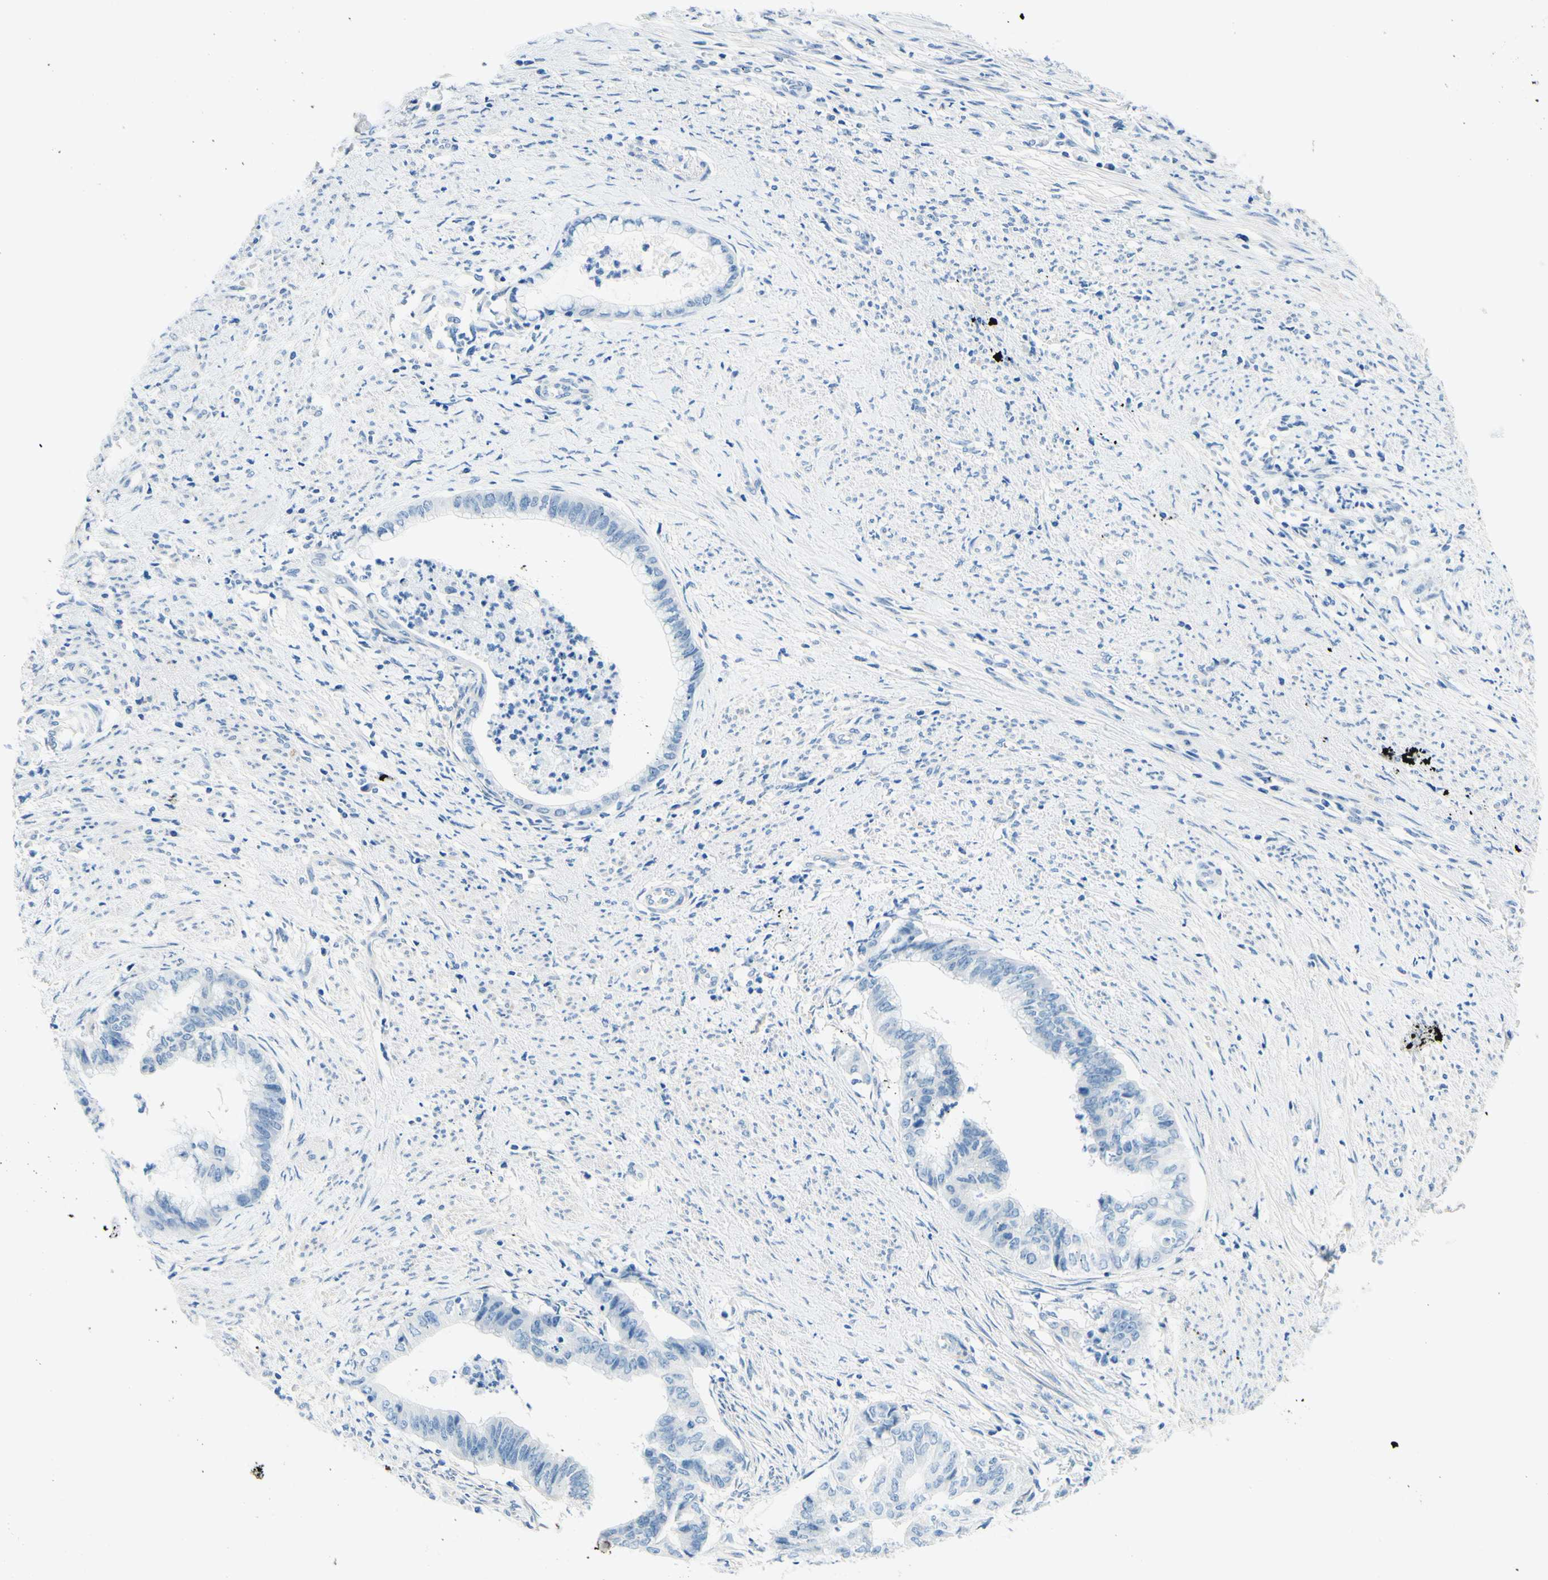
{"staining": {"intensity": "negative", "quantity": "none", "location": "none"}, "tissue": "endometrial cancer", "cell_type": "Tumor cells", "image_type": "cancer", "snomed": [{"axis": "morphology", "description": "Necrosis, NOS"}, {"axis": "morphology", "description": "Adenocarcinoma, NOS"}, {"axis": "topography", "description": "Endometrium"}], "caption": "High magnification brightfield microscopy of endometrial cancer stained with DAB (3,3'-diaminobenzidine) (brown) and counterstained with hematoxylin (blue): tumor cells show no significant staining.", "gene": "PASD1", "patient": {"sex": "female", "age": 79}}